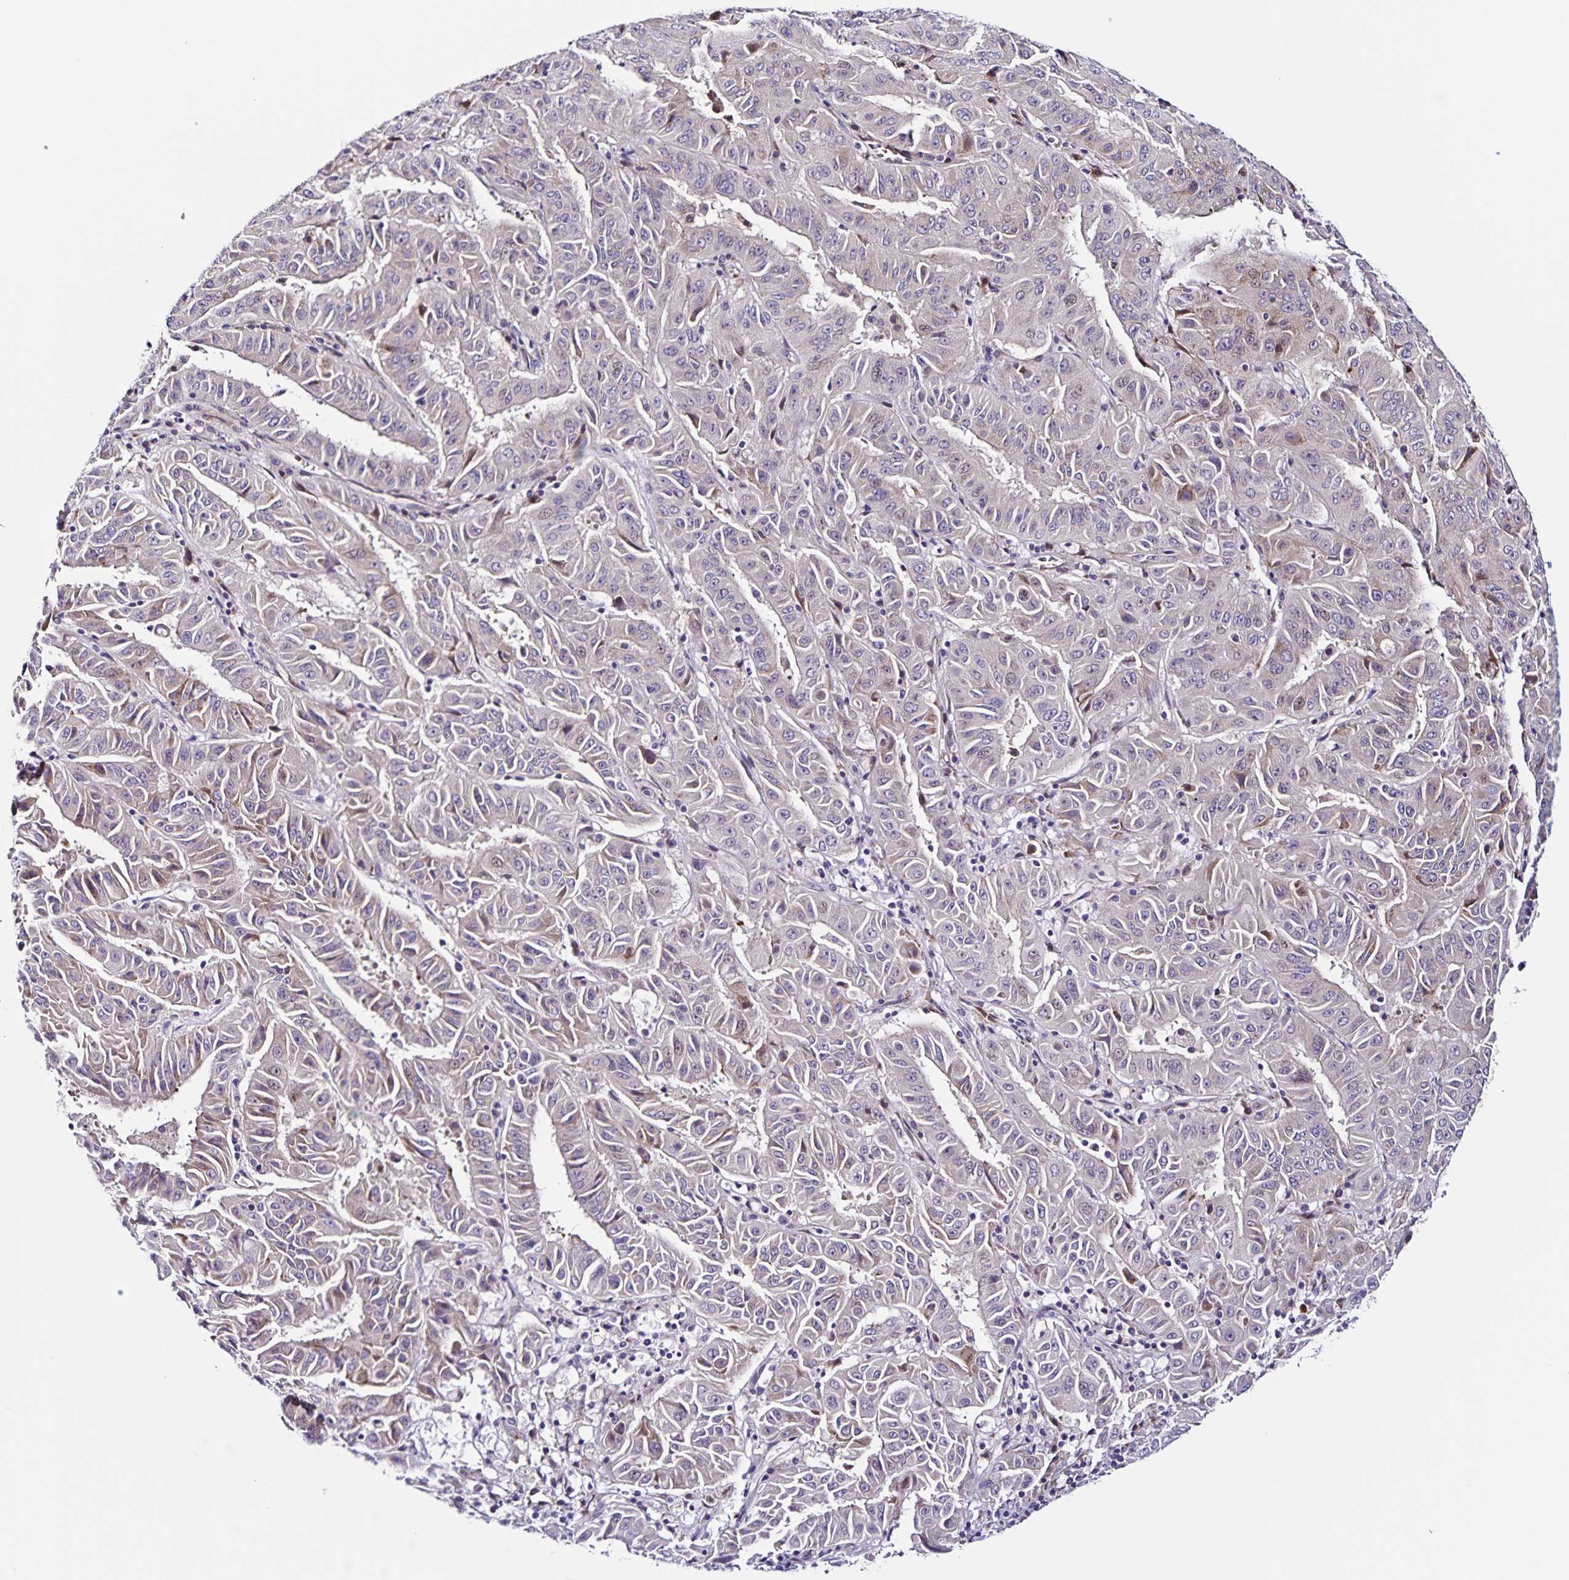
{"staining": {"intensity": "weak", "quantity": "25%-75%", "location": "cytoplasmic/membranous"}, "tissue": "pancreatic cancer", "cell_type": "Tumor cells", "image_type": "cancer", "snomed": [{"axis": "morphology", "description": "Adenocarcinoma, NOS"}, {"axis": "topography", "description": "Pancreas"}], "caption": "Immunohistochemistry (IHC) of pancreatic cancer exhibits low levels of weak cytoplasmic/membranous positivity in about 25%-75% of tumor cells. The protein of interest is shown in brown color, while the nuclei are stained blue.", "gene": "RNFT2", "patient": {"sex": "male", "age": 63}}